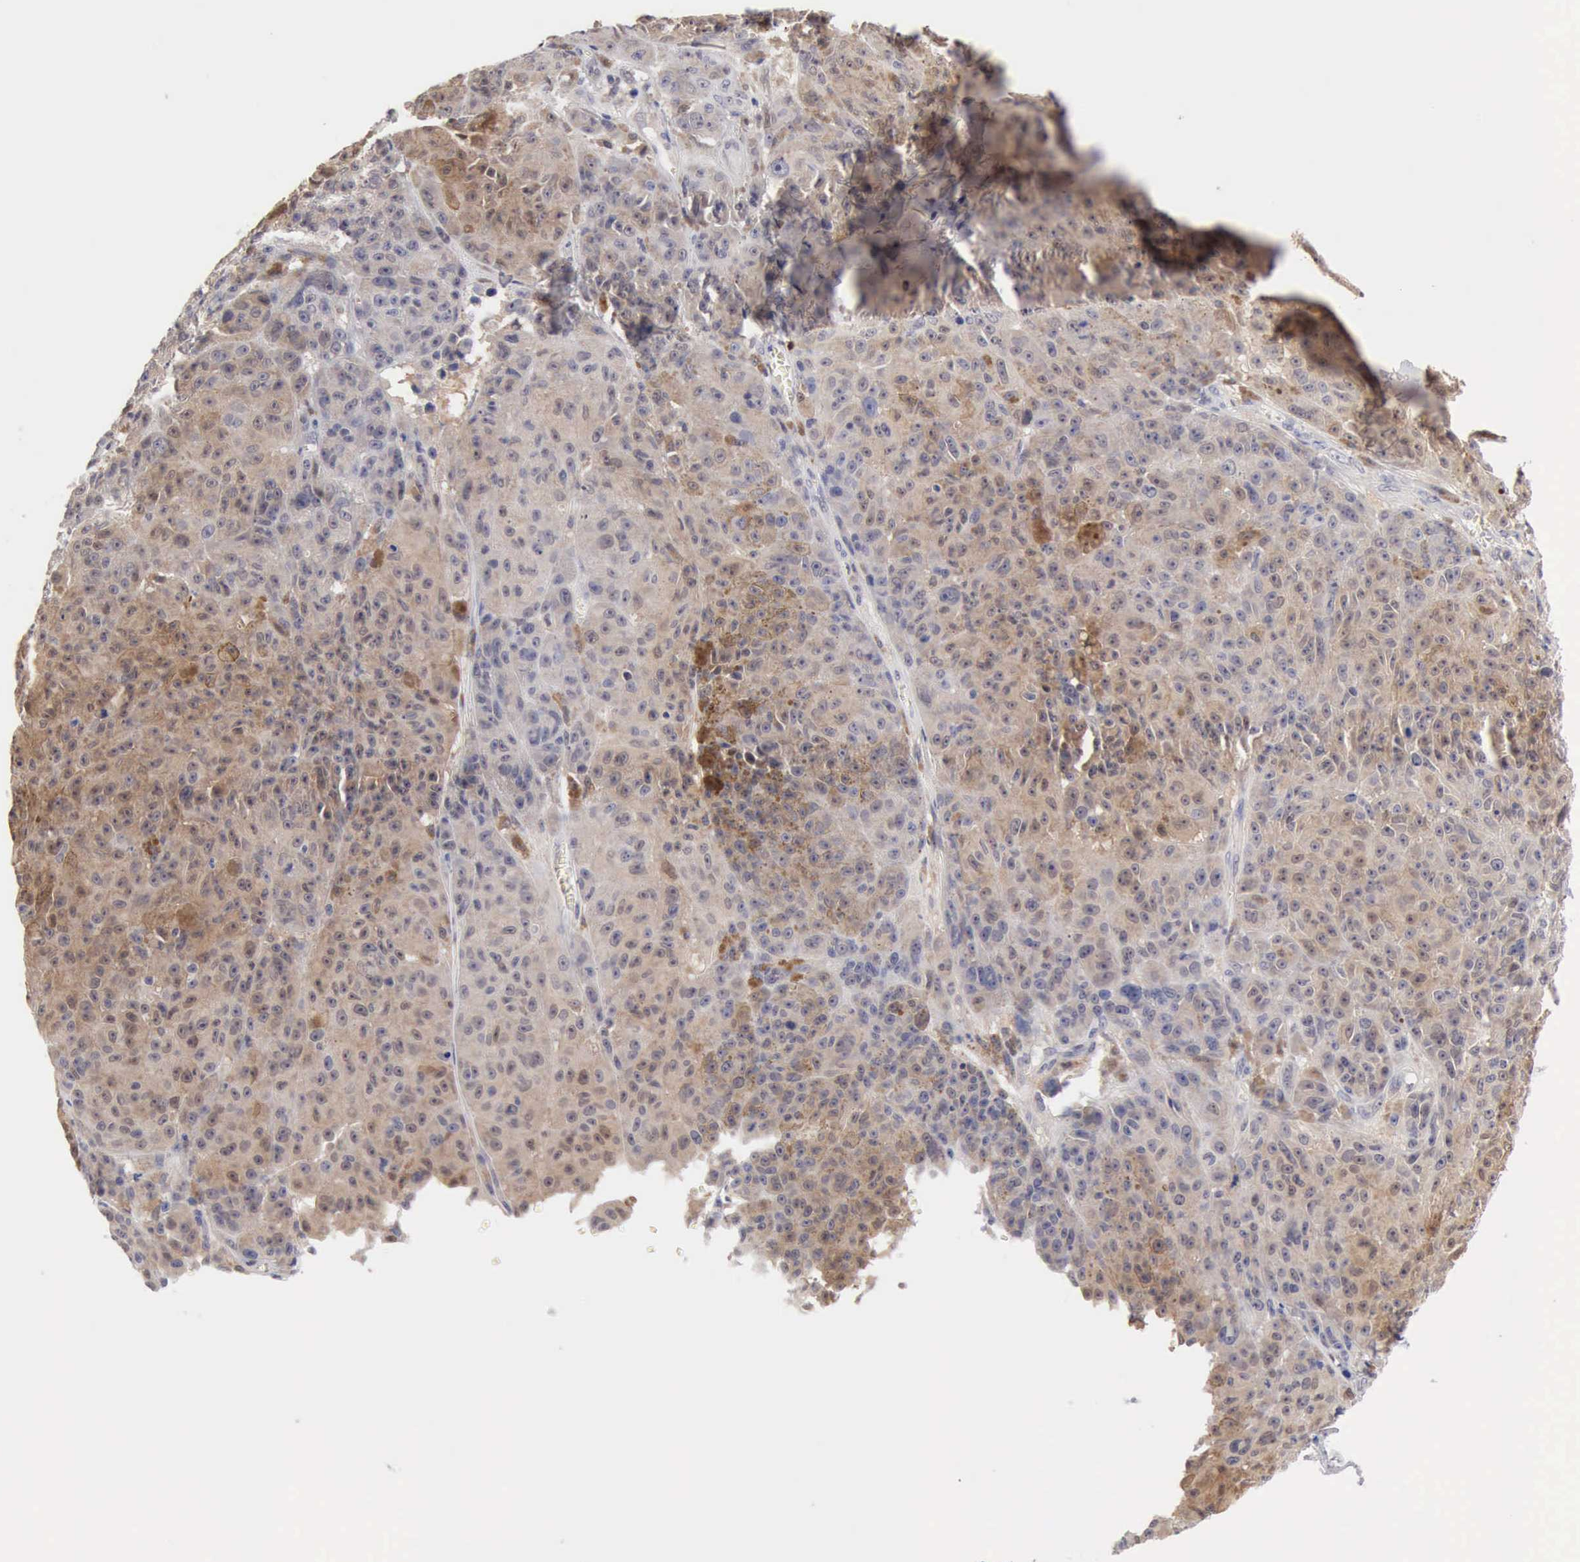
{"staining": {"intensity": "weak", "quantity": "25%-75%", "location": "cytoplasmic/membranous"}, "tissue": "melanoma", "cell_type": "Tumor cells", "image_type": "cancer", "snomed": [{"axis": "morphology", "description": "Malignant melanoma, NOS"}, {"axis": "topography", "description": "Skin"}], "caption": "Immunohistochemical staining of human malignant melanoma demonstrates weak cytoplasmic/membranous protein positivity in approximately 25%-75% of tumor cells. The staining is performed using DAB brown chromogen to label protein expression. The nuclei are counter-stained blue using hematoxylin.", "gene": "PTGR2", "patient": {"sex": "male", "age": 64}}